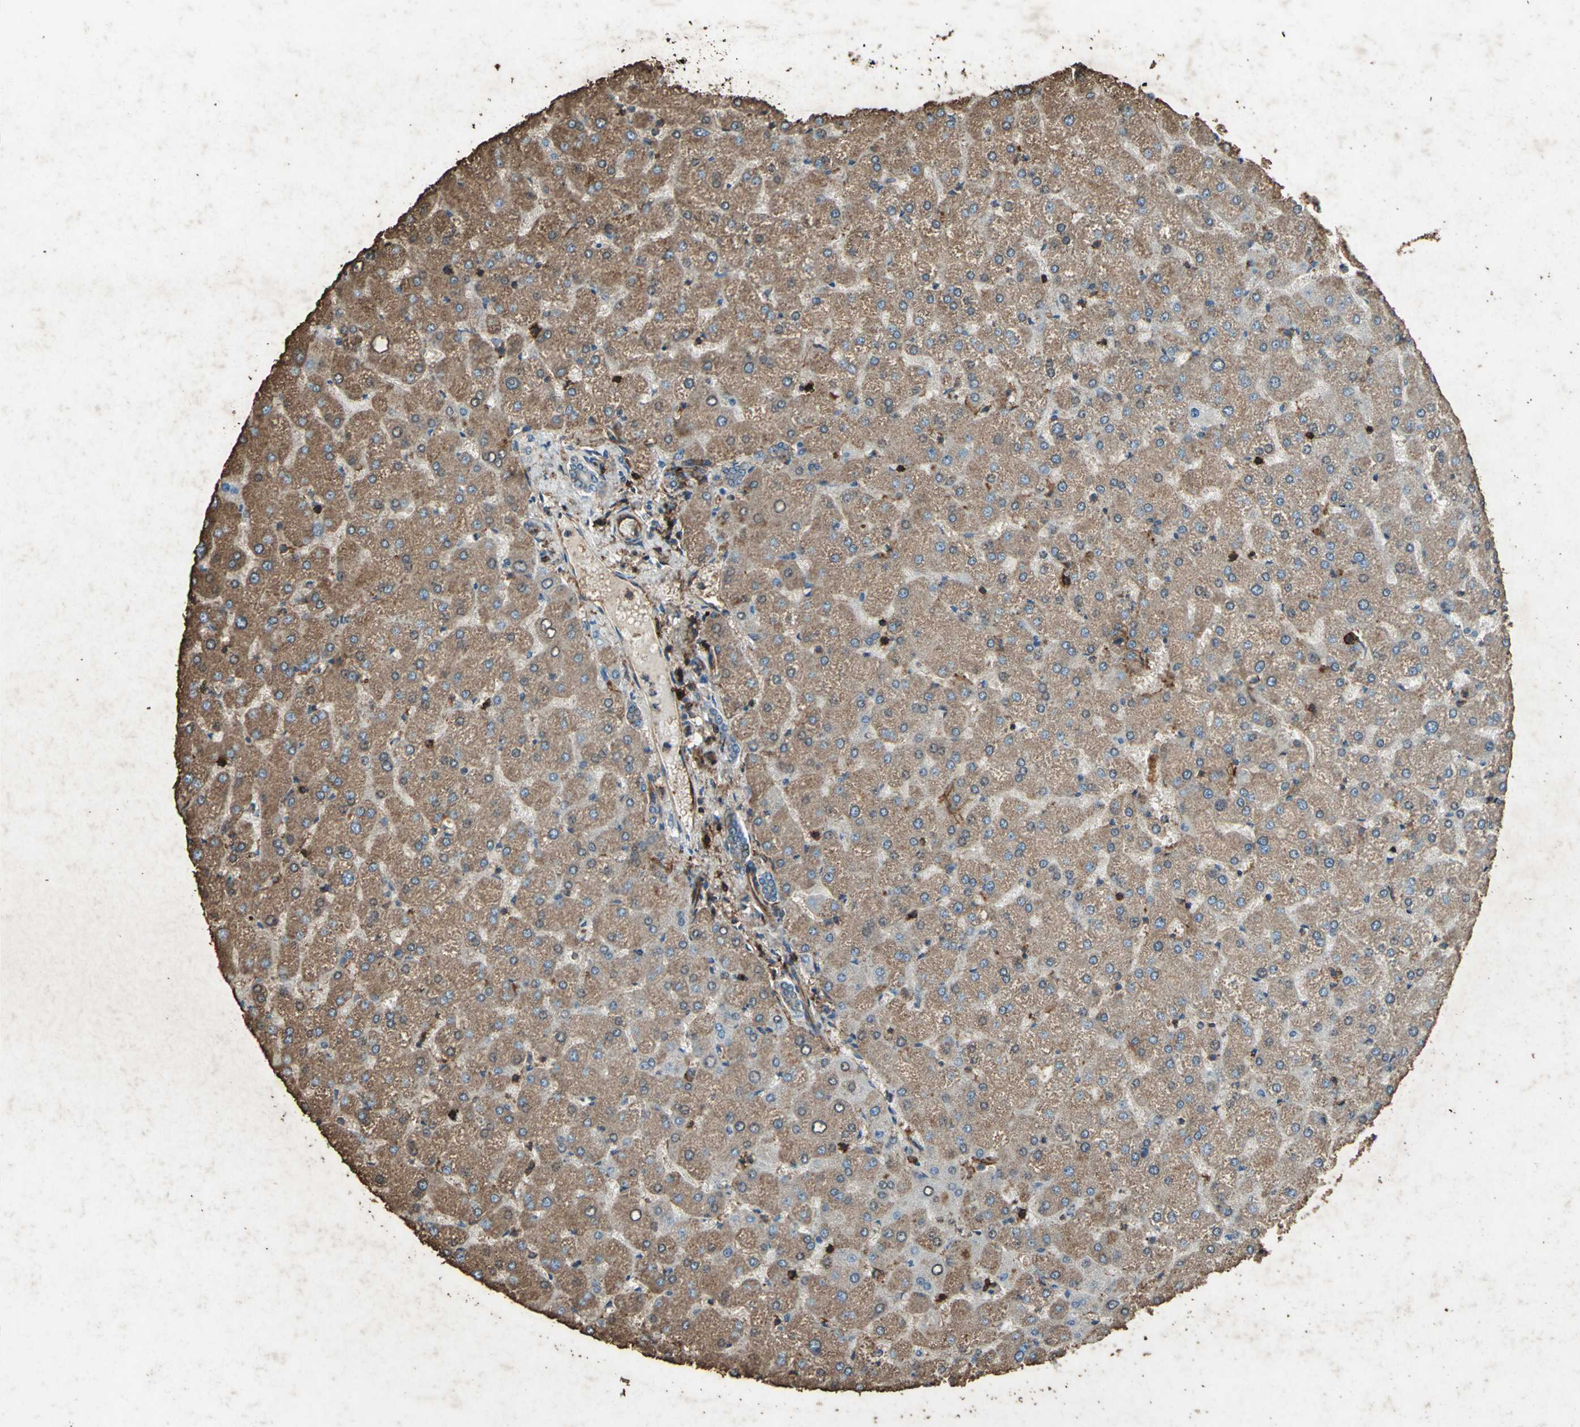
{"staining": {"intensity": "strong", "quantity": "25%-75%", "location": "cytoplasmic/membranous"}, "tissue": "liver", "cell_type": "Cholangiocytes", "image_type": "normal", "snomed": [{"axis": "morphology", "description": "Normal tissue, NOS"}, {"axis": "topography", "description": "Liver"}], "caption": "Liver stained with DAB (3,3'-diaminobenzidine) immunohistochemistry (IHC) exhibits high levels of strong cytoplasmic/membranous staining in approximately 25%-75% of cholangiocytes. Using DAB (3,3'-diaminobenzidine) (brown) and hematoxylin (blue) stains, captured at high magnification using brightfield microscopy.", "gene": "CCR6", "patient": {"sex": "female", "age": 32}}